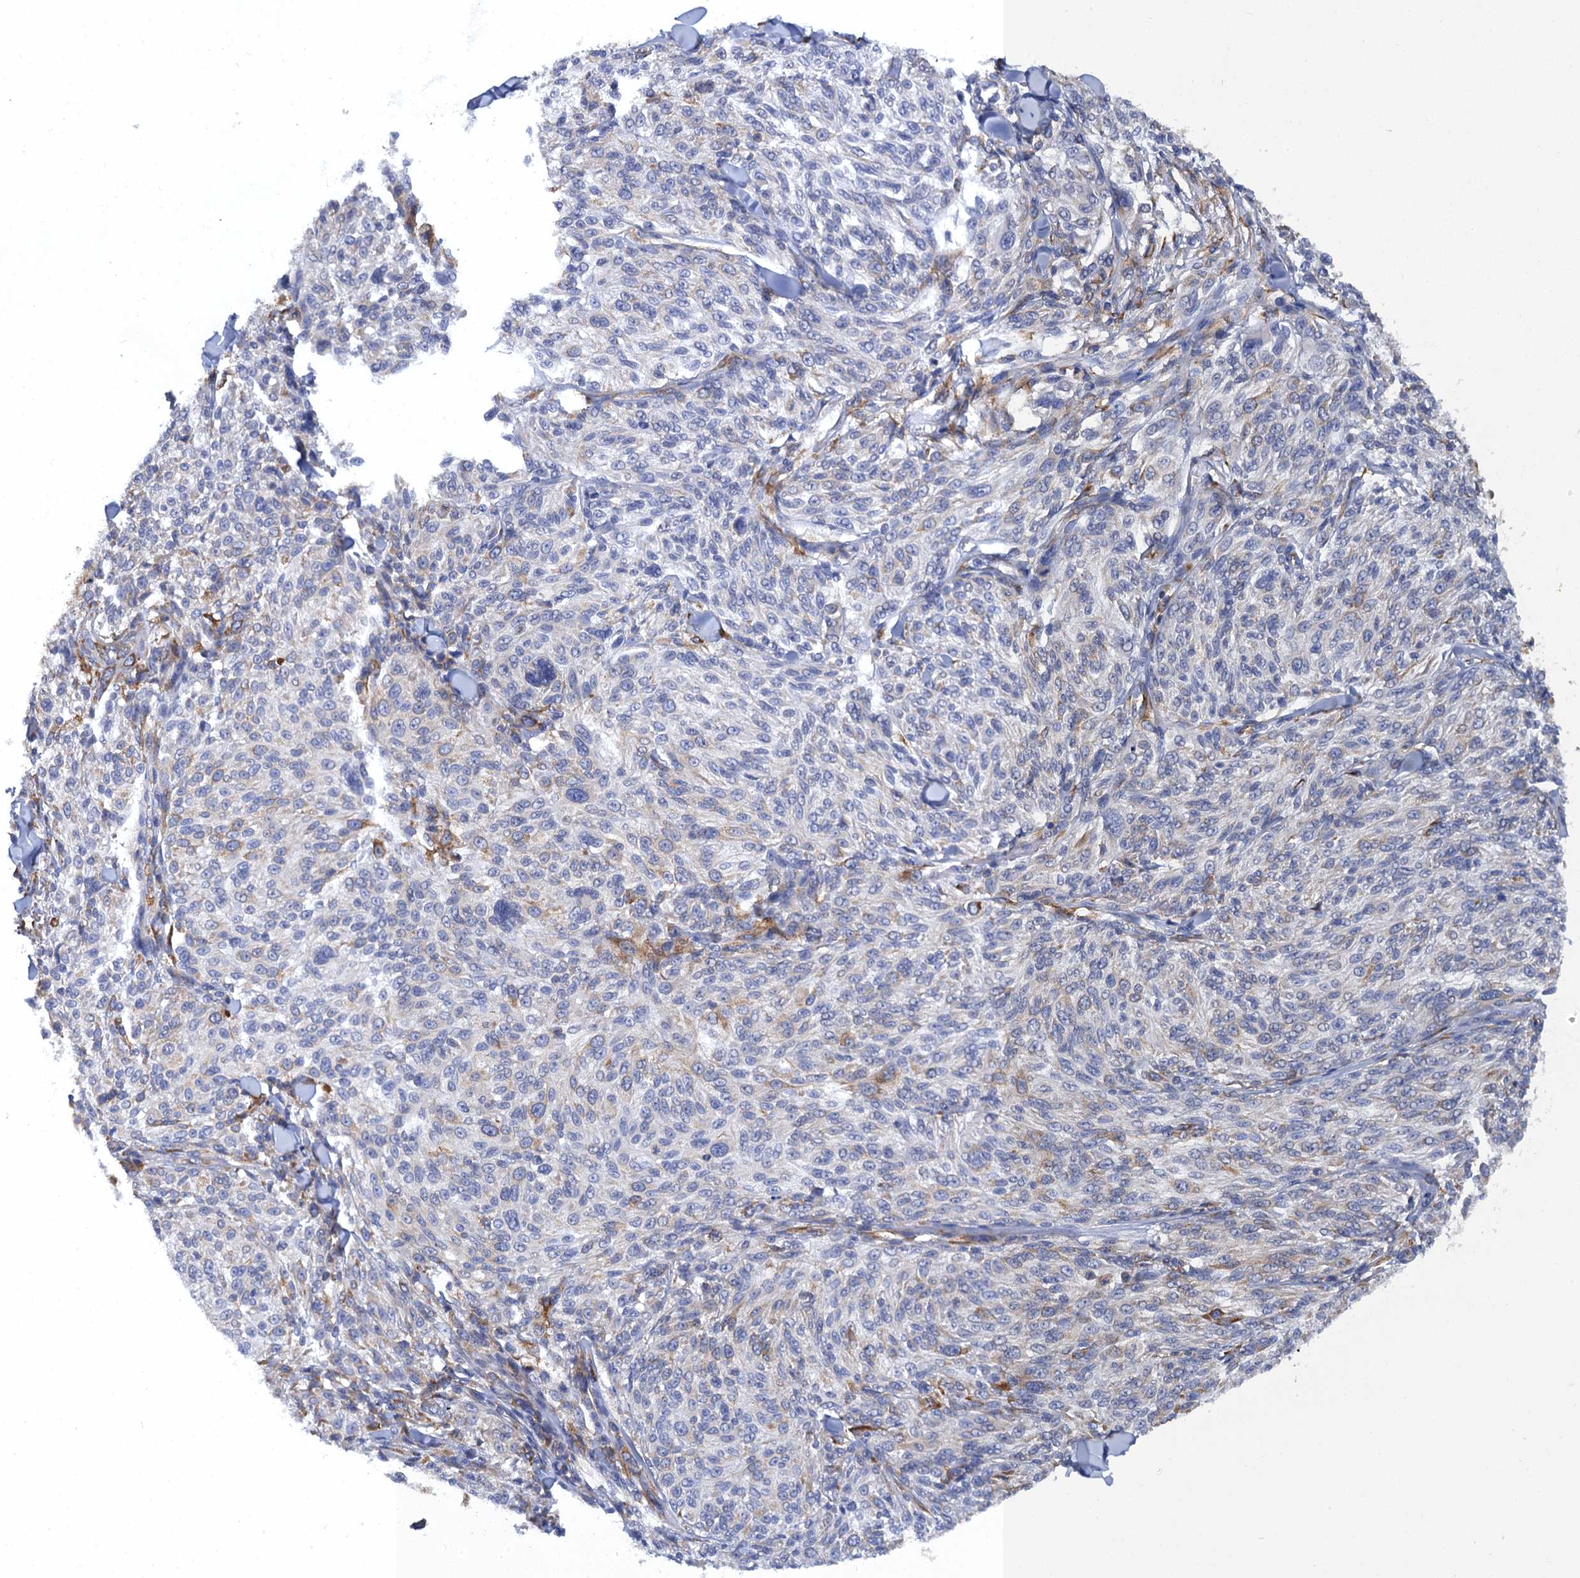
{"staining": {"intensity": "negative", "quantity": "none", "location": "none"}, "tissue": "melanoma", "cell_type": "Tumor cells", "image_type": "cancer", "snomed": [{"axis": "morphology", "description": "Malignant melanoma, NOS"}, {"axis": "topography", "description": "Skin of trunk"}], "caption": "High magnification brightfield microscopy of melanoma stained with DAB (3,3'-diaminobenzidine) (brown) and counterstained with hematoxylin (blue): tumor cells show no significant positivity.", "gene": "POGLUT3", "patient": {"sex": "male", "age": 71}}